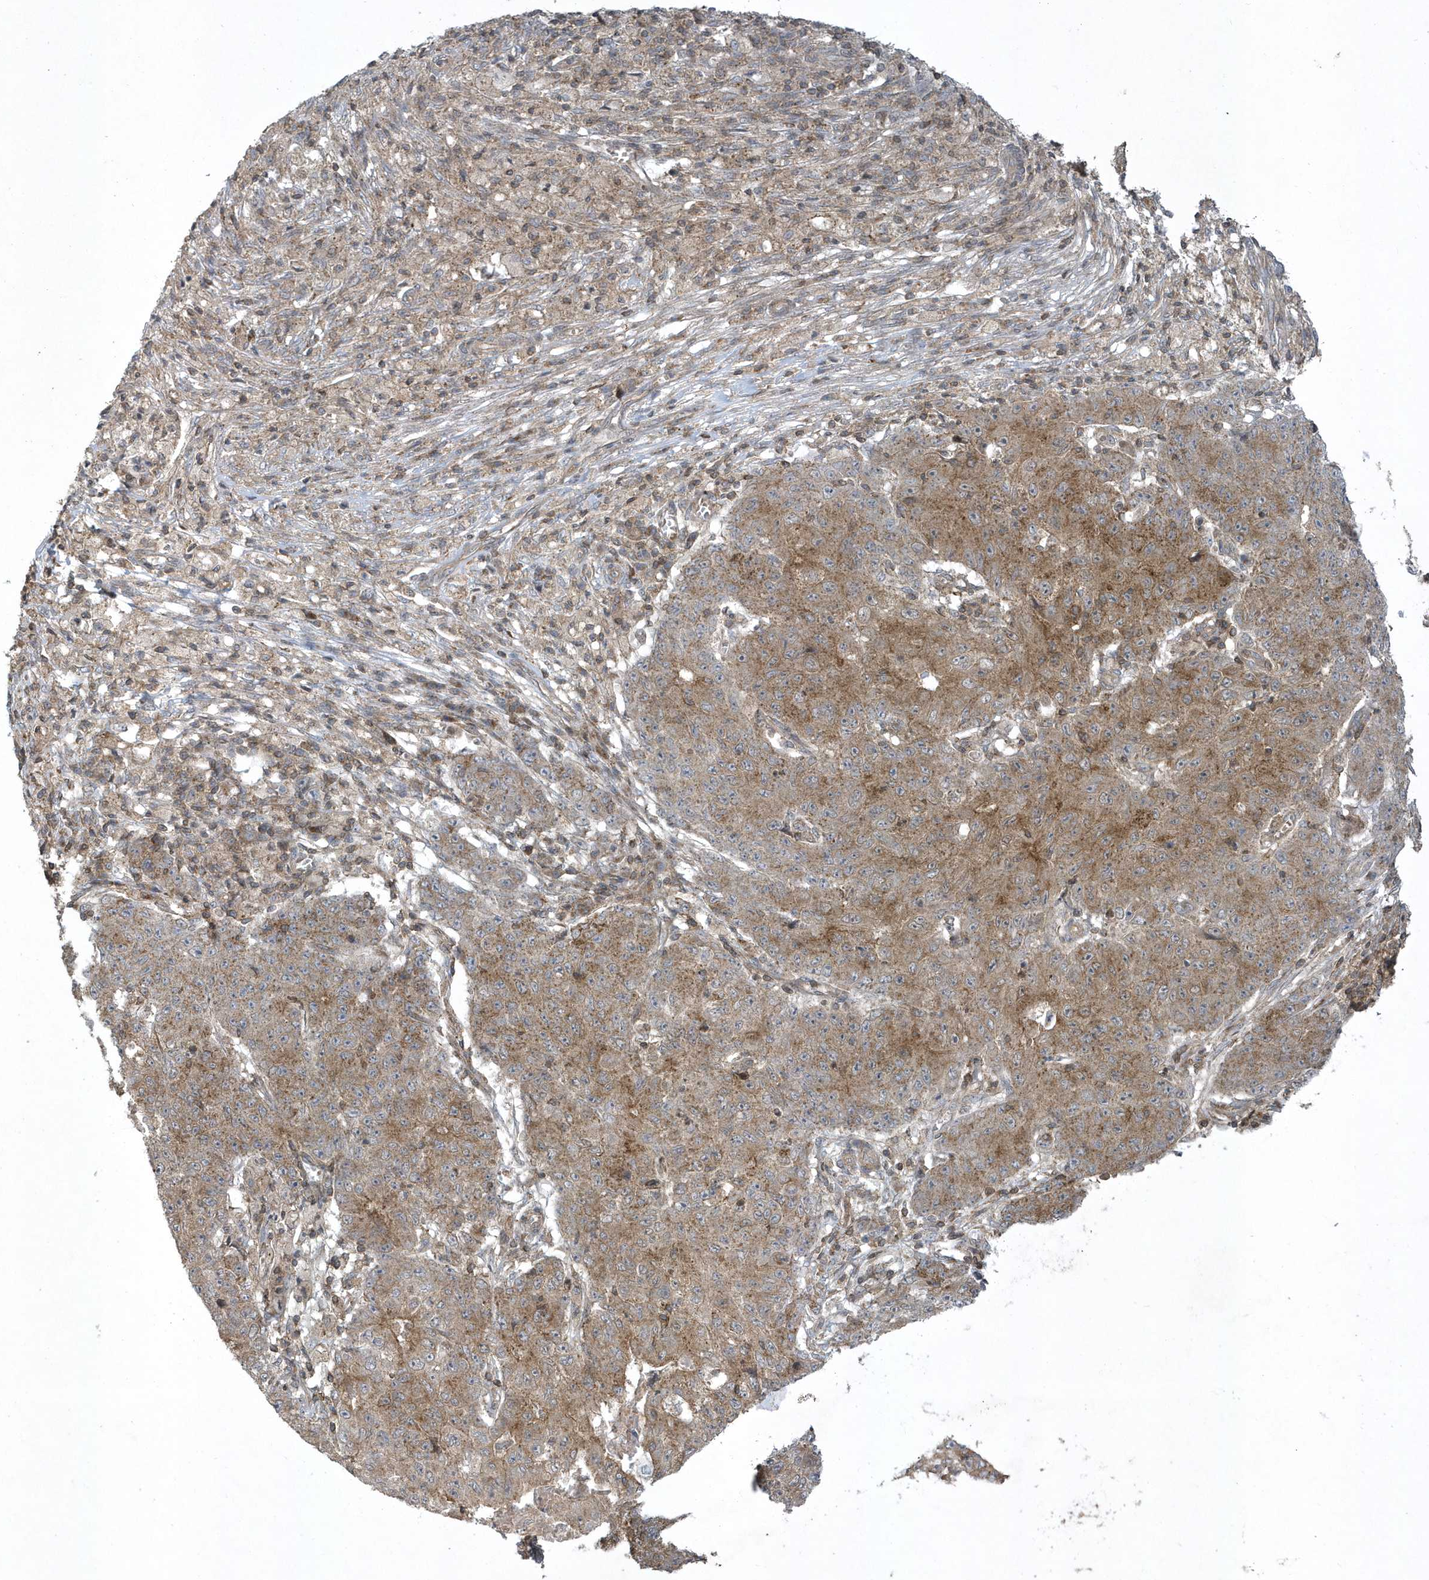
{"staining": {"intensity": "moderate", "quantity": ">75%", "location": "cytoplasmic/membranous"}, "tissue": "ovarian cancer", "cell_type": "Tumor cells", "image_type": "cancer", "snomed": [{"axis": "morphology", "description": "Carcinoma, endometroid"}, {"axis": "topography", "description": "Ovary"}], "caption": "This micrograph exhibits immunohistochemistry staining of human ovarian endometroid carcinoma, with medium moderate cytoplasmic/membranous positivity in about >75% of tumor cells.", "gene": "STAMBP", "patient": {"sex": "female", "age": 42}}